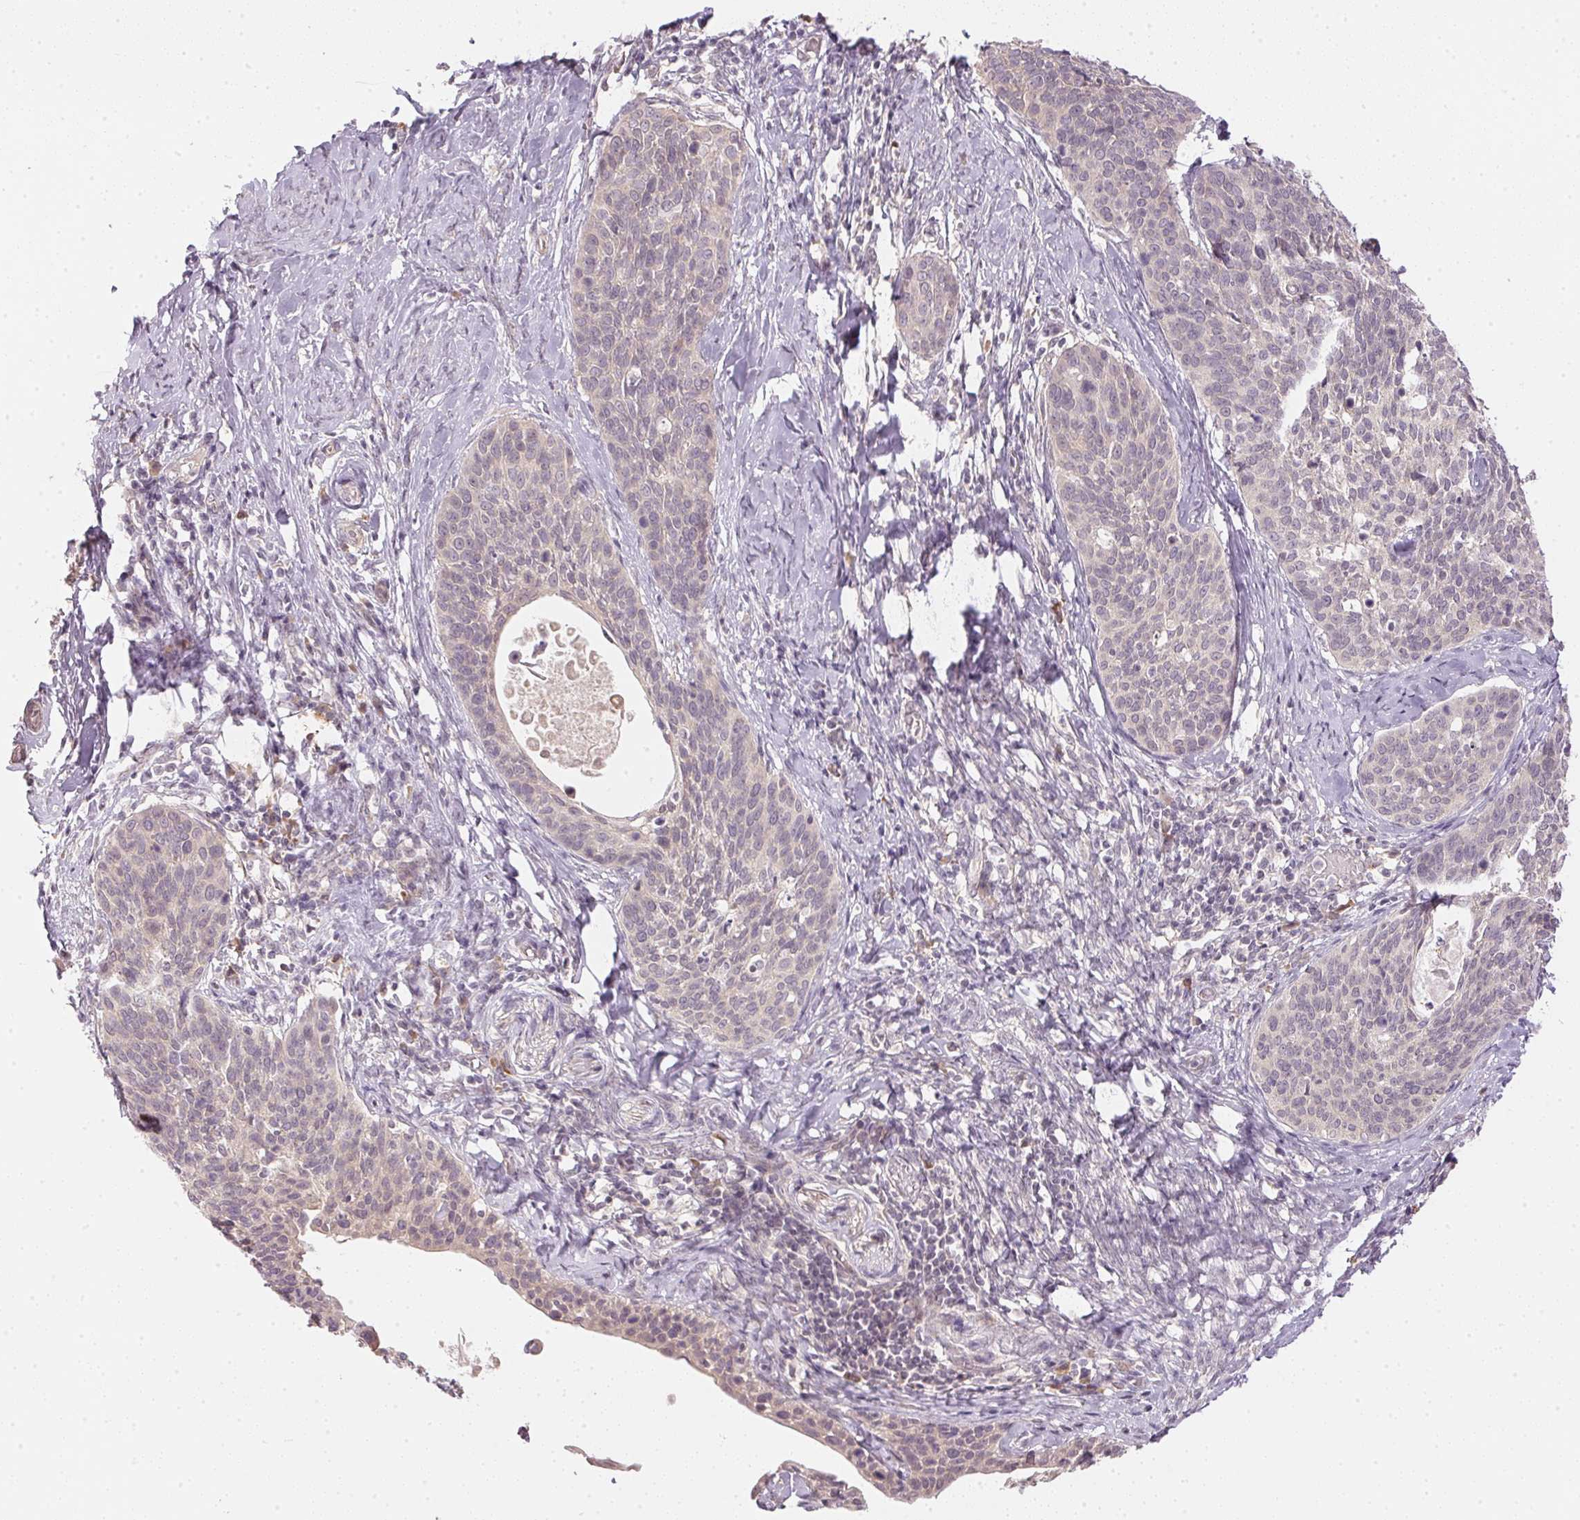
{"staining": {"intensity": "negative", "quantity": "none", "location": "none"}, "tissue": "cervical cancer", "cell_type": "Tumor cells", "image_type": "cancer", "snomed": [{"axis": "morphology", "description": "Squamous cell carcinoma, NOS"}, {"axis": "topography", "description": "Cervix"}], "caption": "Immunohistochemistry (IHC) micrograph of neoplastic tissue: squamous cell carcinoma (cervical) stained with DAB reveals no significant protein staining in tumor cells.", "gene": "TTC23L", "patient": {"sex": "female", "age": 69}}